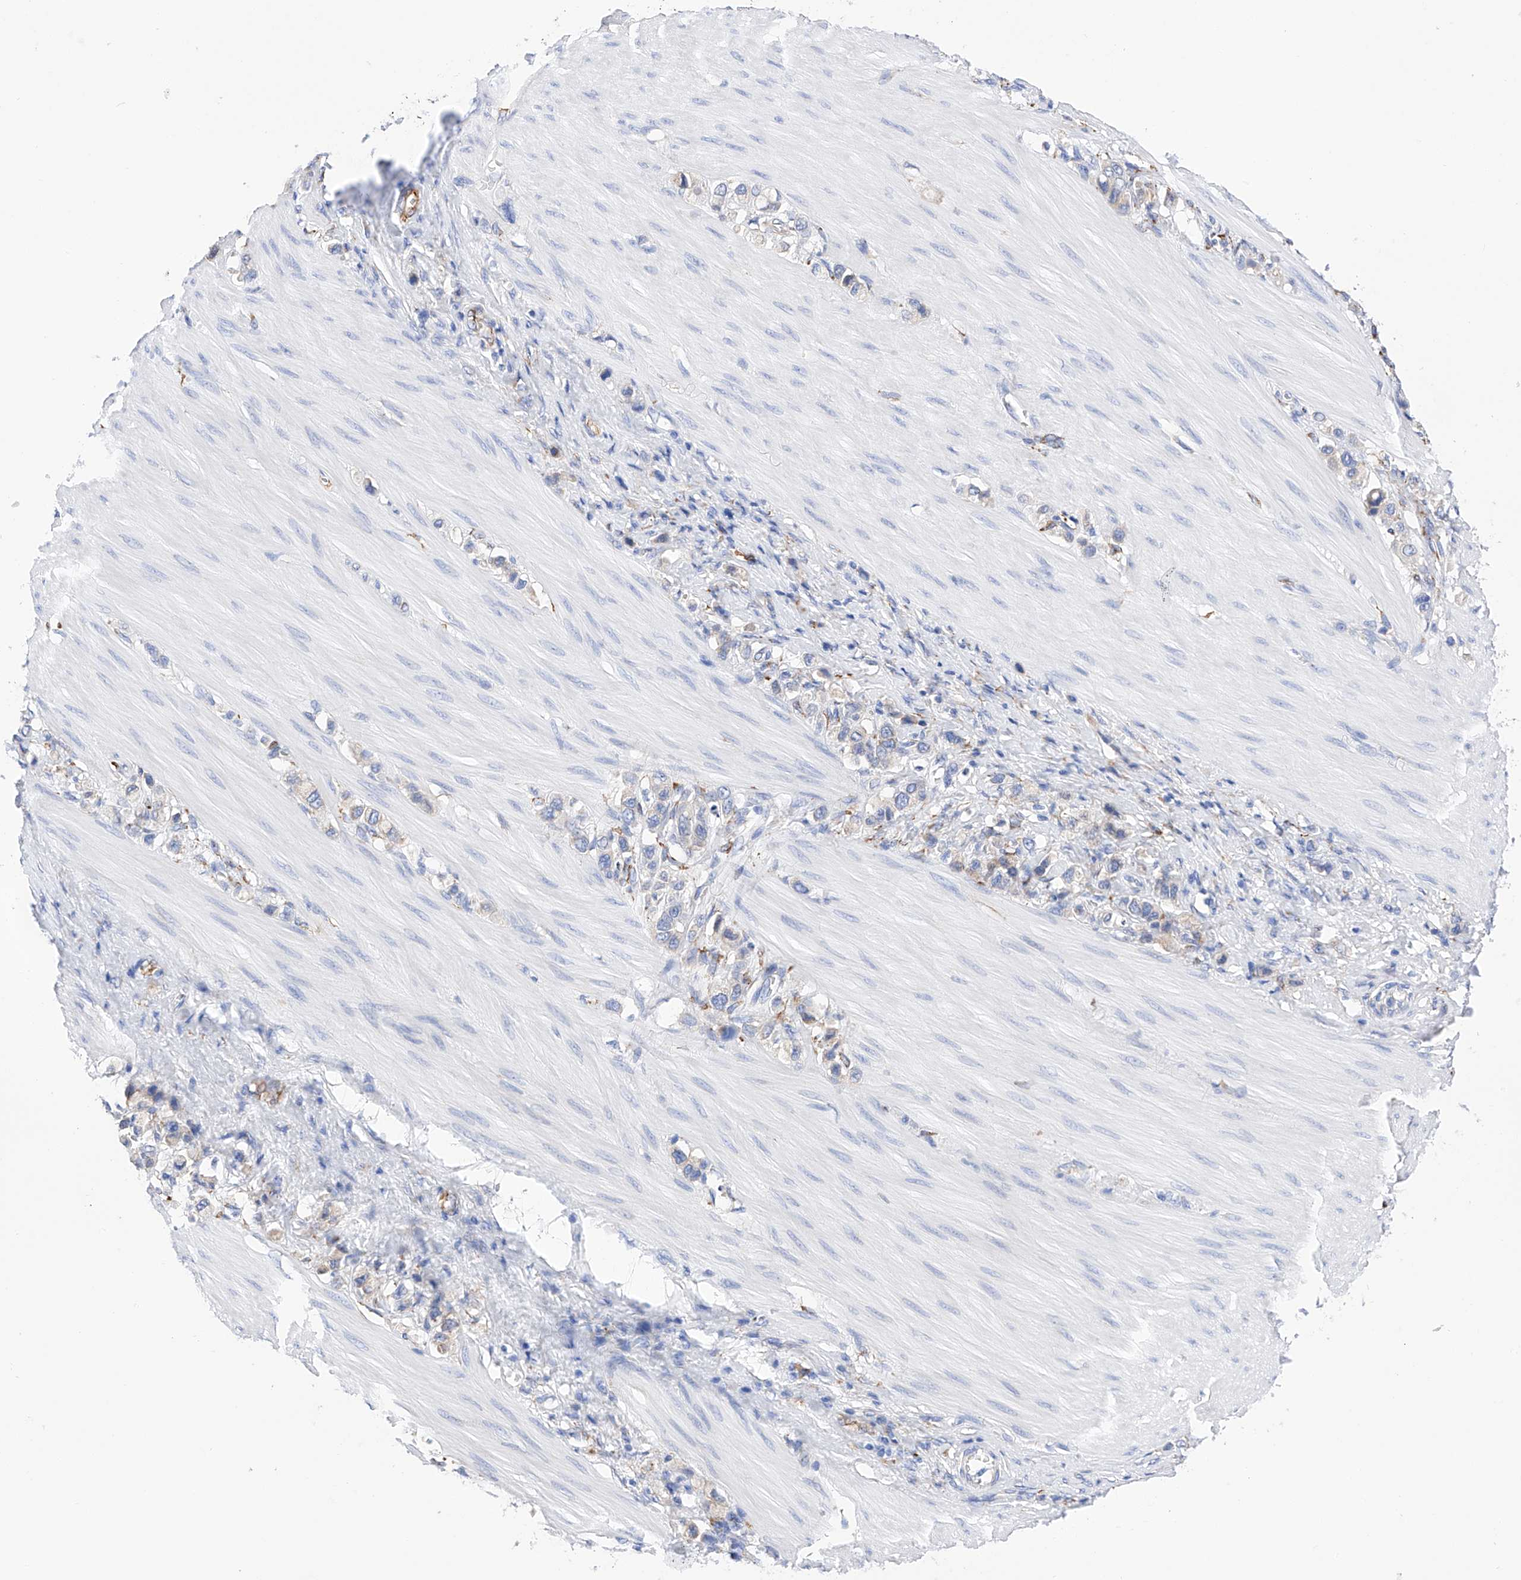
{"staining": {"intensity": "negative", "quantity": "none", "location": "none"}, "tissue": "stomach cancer", "cell_type": "Tumor cells", "image_type": "cancer", "snomed": [{"axis": "morphology", "description": "Adenocarcinoma, NOS"}, {"axis": "topography", "description": "Stomach"}], "caption": "This is an immunohistochemistry (IHC) photomicrograph of human stomach cancer (adenocarcinoma). There is no positivity in tumor cells.", "gene": "PDIA5", "patient": {"sex": "female", "age": 65}}